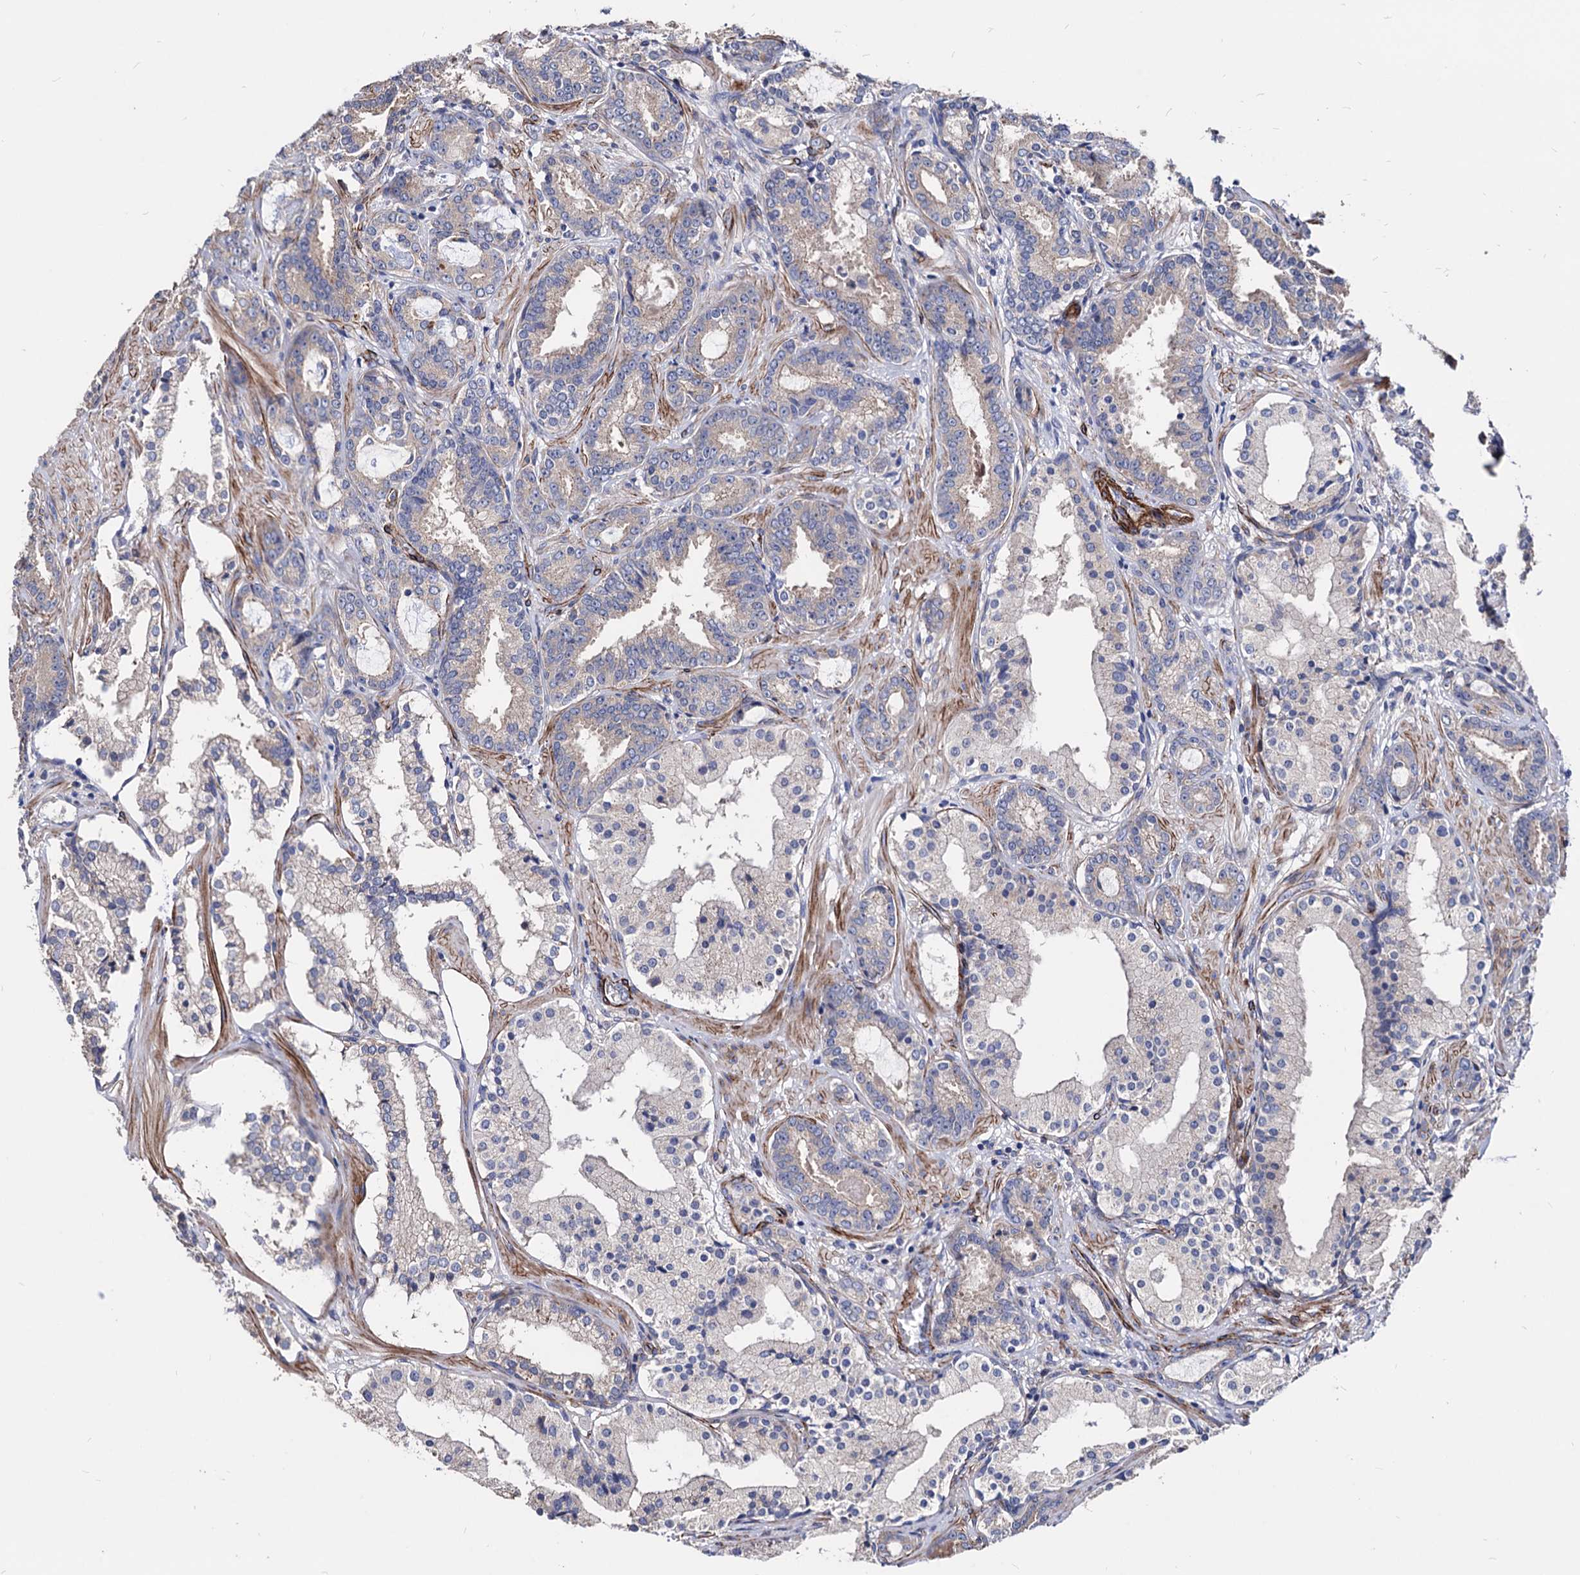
{"staining": {"intensity": "weak", "quantity": "<25%", "location": "cytoplasmic/membranous"}, "tissue": "prostate cancer", "cell_type": "Tumor cells", "image_type": "cancer", "snomed": [{"axis": "morphology", "description": "Adenocarcinoma, High grade"}, {"axis": "topography", "description": "Prostate"}], "caption": "Tumor cells show no significant positivity in adenocarcinoma (high-grade) (prostate). The staining was performed using DAB to visualize the protein expression in brown, while the nuclei were stained in blue with hematoxylin (Magnification: 20x).", "gene": "WDR11", "patient": {"sex": "male", "age": 58}}